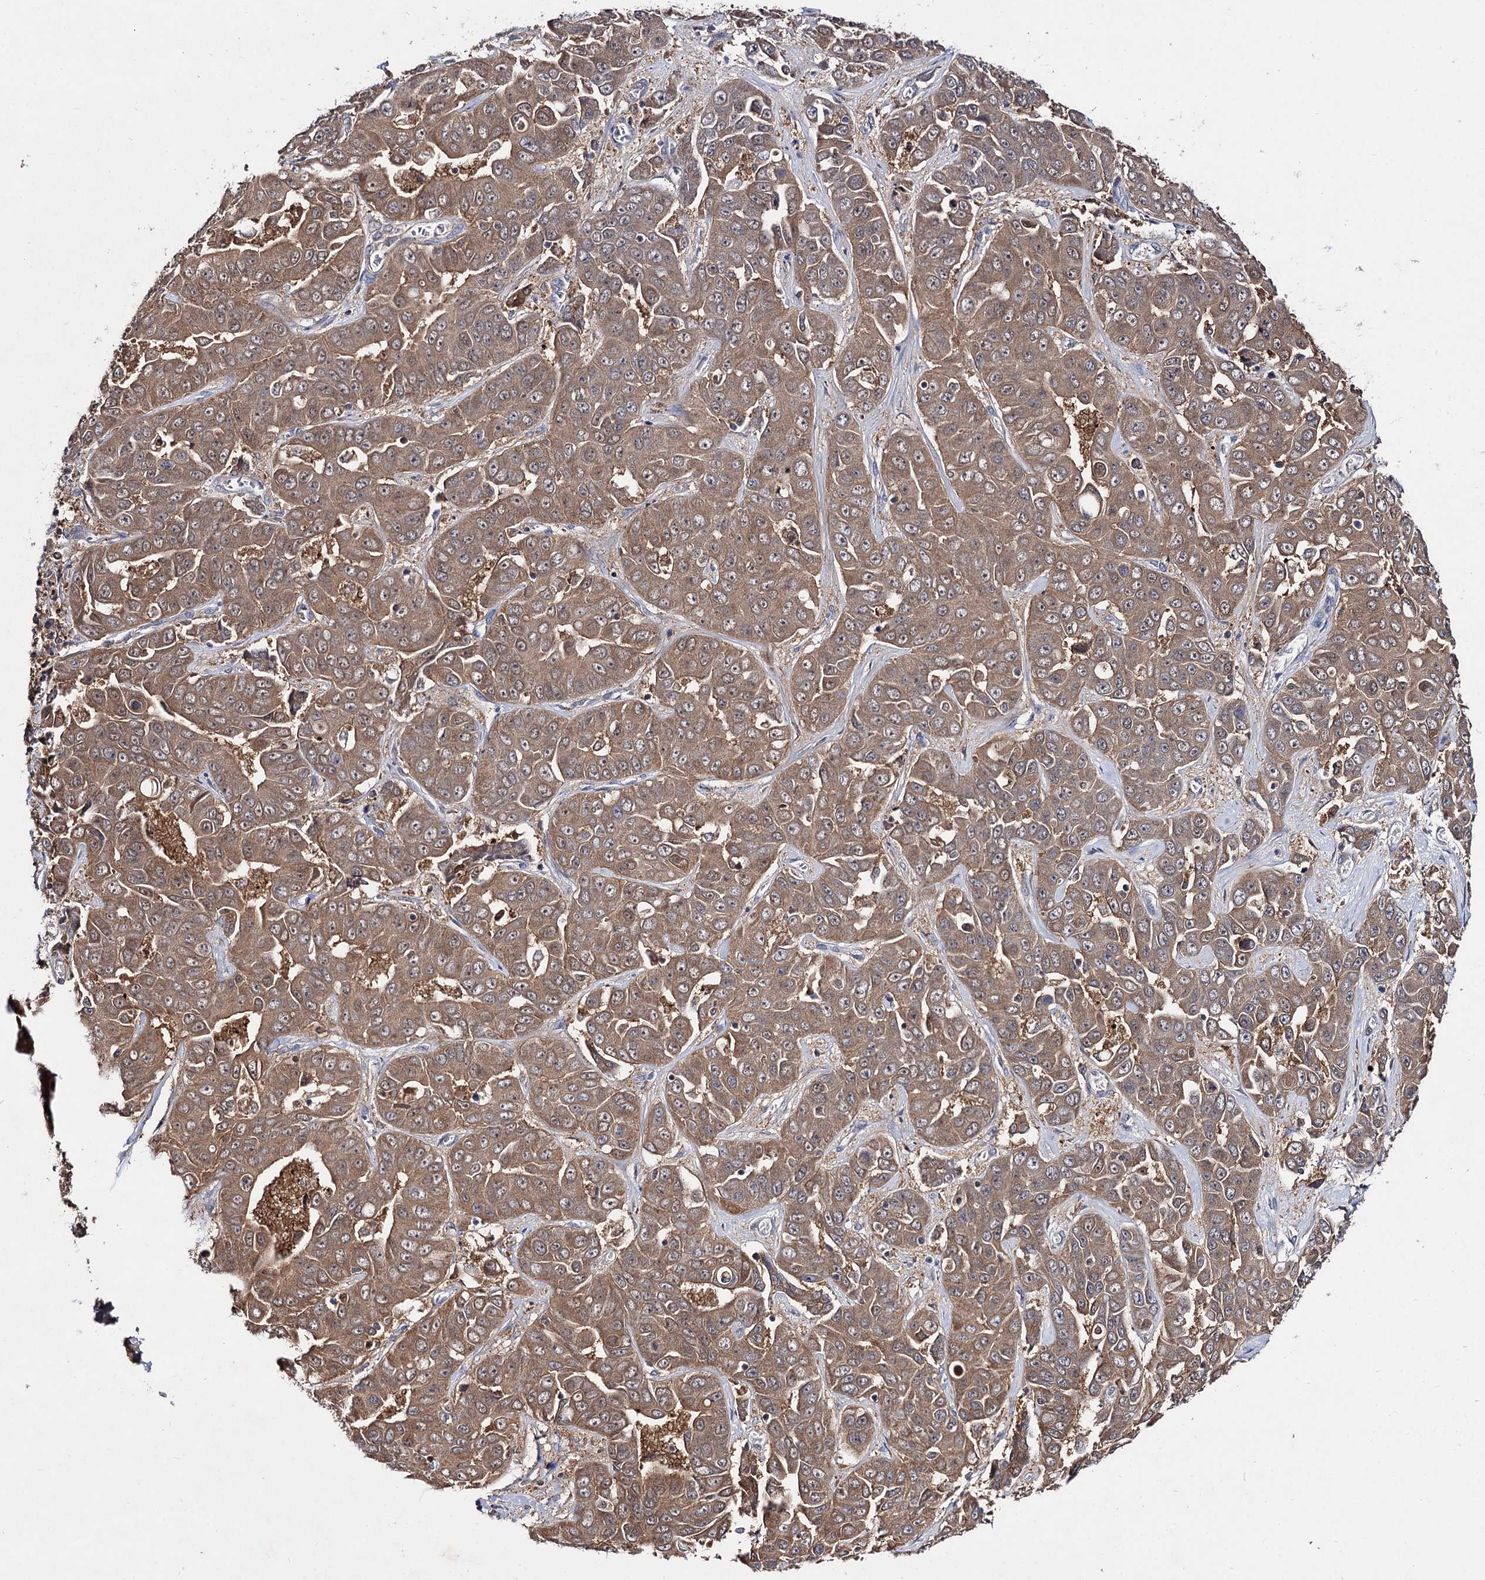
{"staining": {"intensity": "moderate", "quantity": ">75%", "location": "cytoplasmic/membranous"}, "tissue": "liver cancer", "cell_type": "Tumor cells", "image_type": "cancer", "snomed": [{"axis": "morphology", "description": "Cholangiocarcinoma"}, {"axis": "topography", "description": "Liver"}], "caption": "Brown immunohistochemical staining in liver cancer exhibits moderate cytoplasmic/membranous staining in approximately >75% of tumor cells. The protein is stained brown, and the nuclei are stained in blue (DAB IHC with brightfield microscopy, high magnification).", "gene": "ACTR6", "patient": {"sex": "female", "age": 52}}